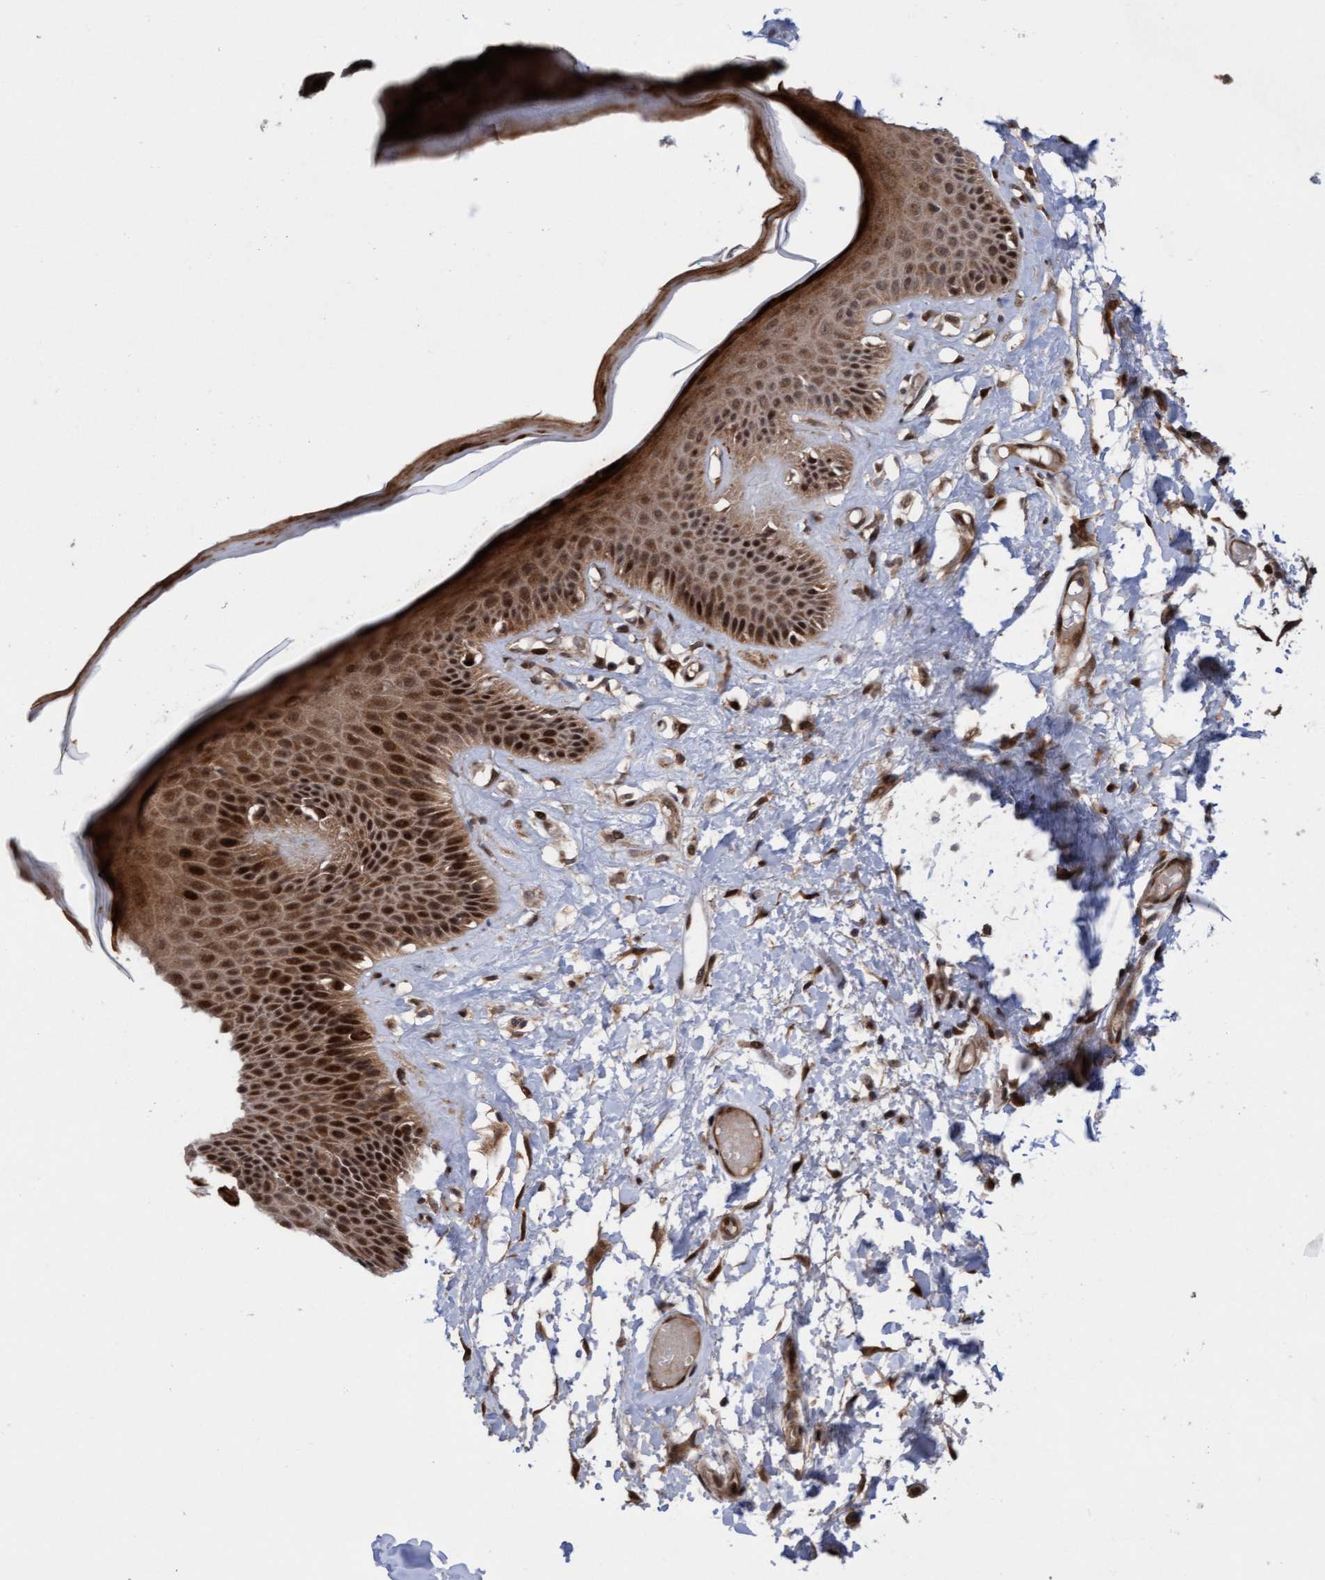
{"staining": {"intensity": "strong", "quantity": ">75%", "location": "cytoplasmic/membranous,nuclear"}, "tissue": "skin", "cell_type": "Epidermal cells", "image_type": "normal", "snomed": [{"axis": "morphology", "description": "Normal tissue, NOS"}, {"axis": "topography", "description": "Vulva"}], "caption": "Immunohistochemical staining of normal human skin shows >75% levels of strong cytoplasmic/membranous,nuclear protein expression in about >75% of epidermal cells. Nuclei are stained in blue.", "gene": "ITFG1", "patient": {"sex": "female", "age": 73}}